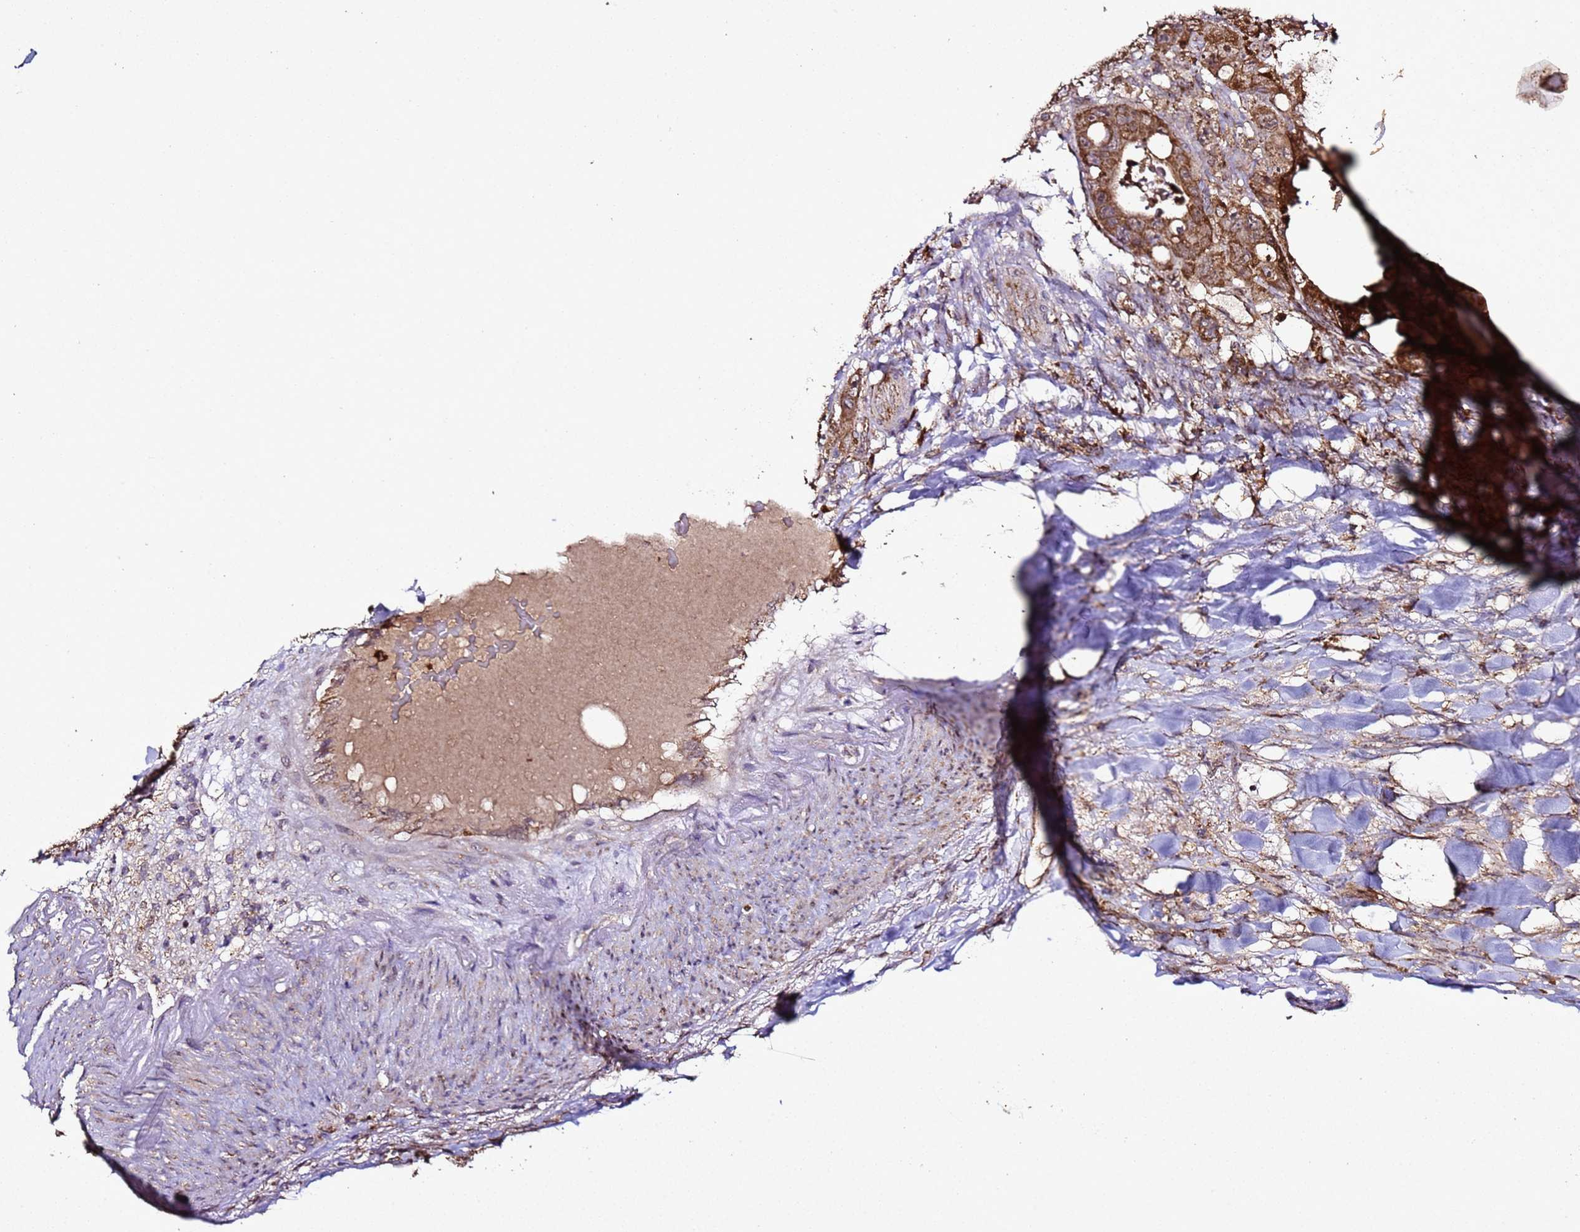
{"staining": {"intensity": "strong", "quantity": ">75%", "location": "cytoplasmic/membranous"}, "tissue": "colorectal cancer", "cell_type": "Tumor cells", "image_type": "cancer", "snomed": [{"axis": "morphology", "description": "Adenocarcinoma, NOS"}, {"axis": "topography", "description": "Colon"}], "caption": "This photomicrograph displays immunohistochemistry staining of human colorectal cancer (adenocarcinoma), with high strong cytoplasmic/membranous expression in approximately >75% of tumor cells.", "gene": "HSPBAP1", "patient": {"sex": "female", "age": 46}}